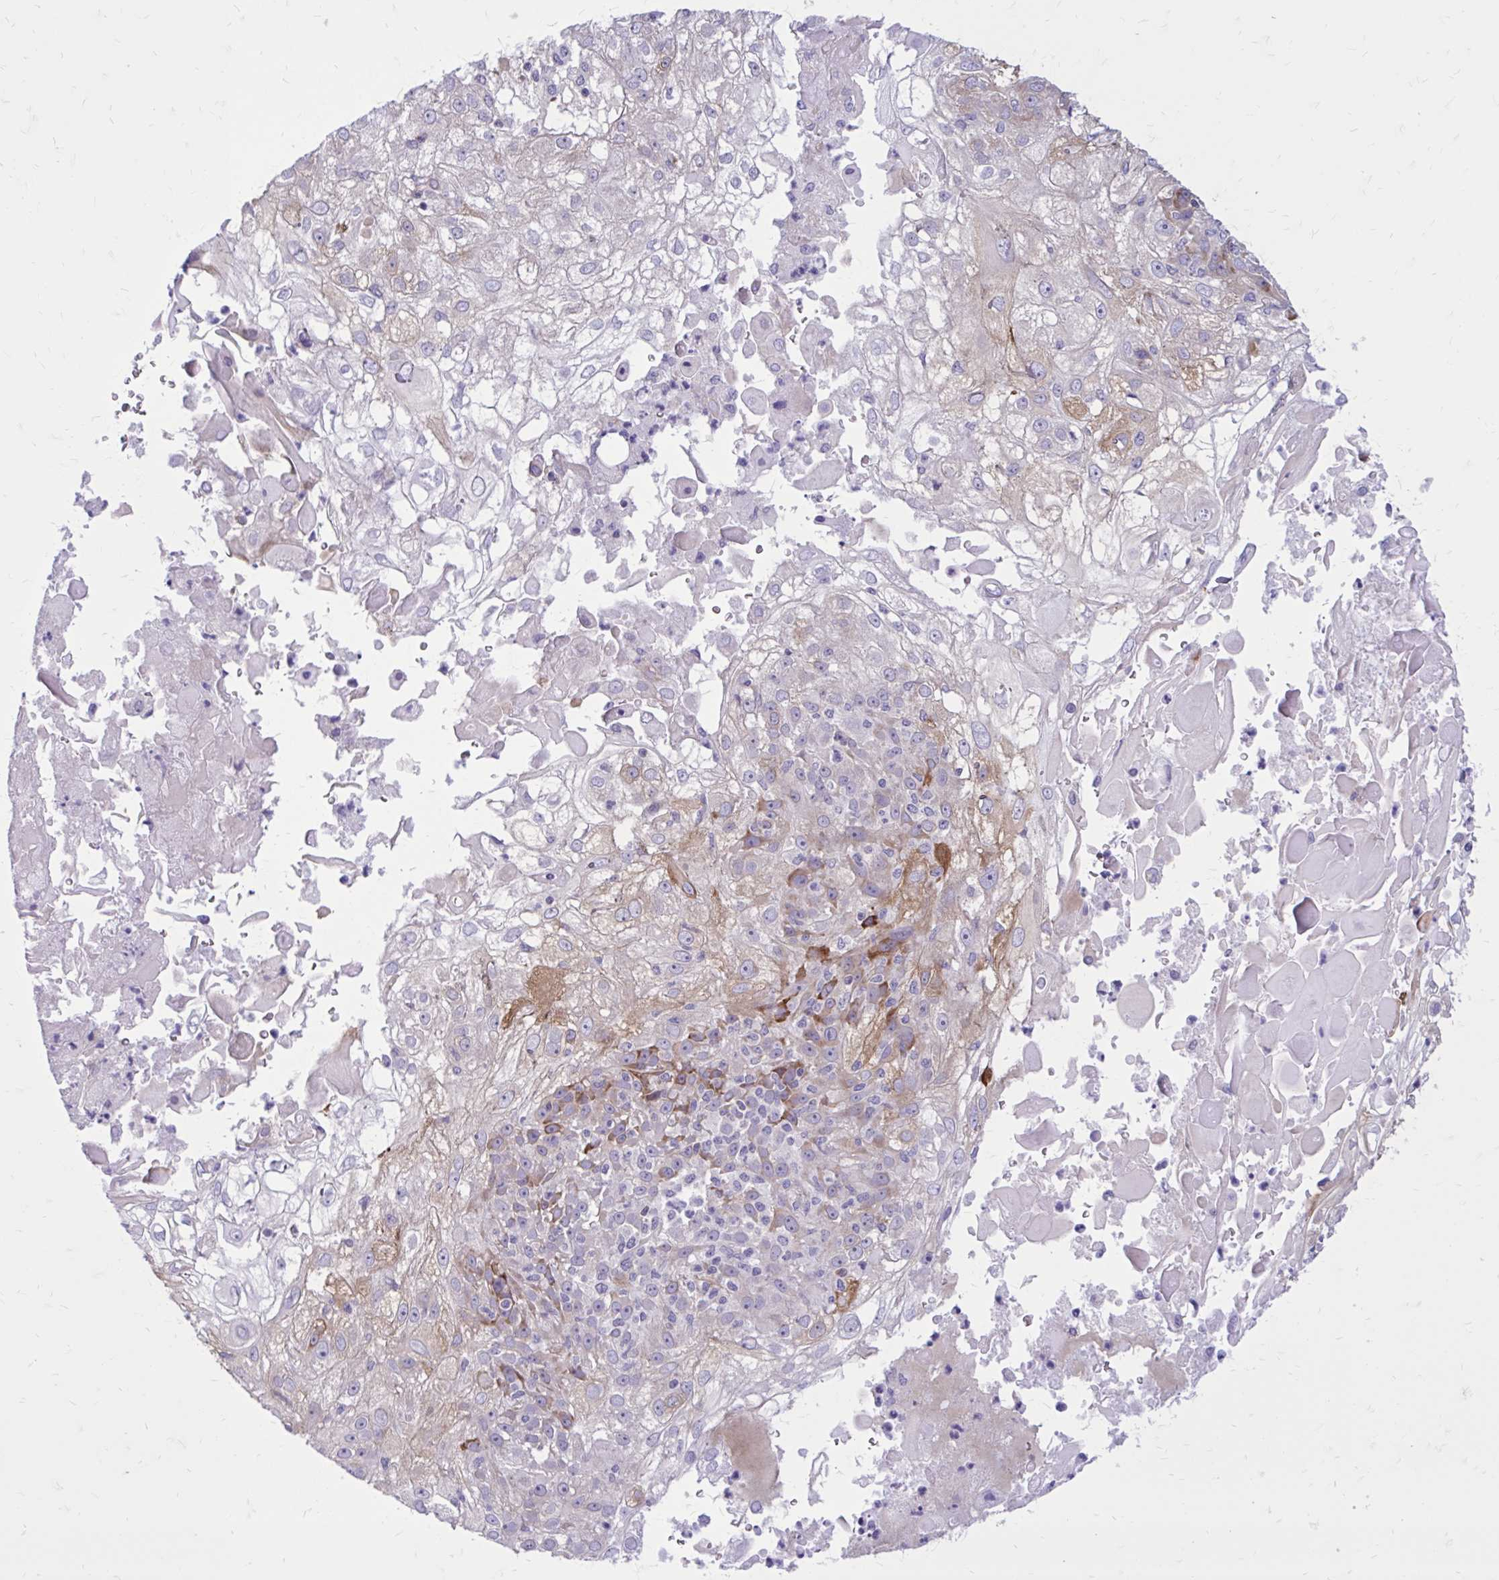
{"staining": {"intensity": "moderate", "quantity": "<25%", "location": "cytoplasmic/membranous"}, "tissue": "skin cancer", "cell_type": "Tumor cells", "image_type": "cancer", "snomed": [{"axis": "morphology", "description": "Normal tissue, NOS"}, {"axis": "morphology", "description": "Squamous cell carcinoma, NOS"}, {"axis": "topography", "description": "Skin"}], "caption": "Immunohistochemical staining of human skin cancer (squamous cell carcinoma) shows low levels of moderate cytoplasmic/membranous protein positivity in approximately <25% of tumor cells. (Stains: DAB (3,3'-diaminobenzidine) in brown, nuclei in blue, Microscopy: brightfield microscopy at high magnification).", "gene": "BEND5", "patient": {"sex": "female", "age": 83}}